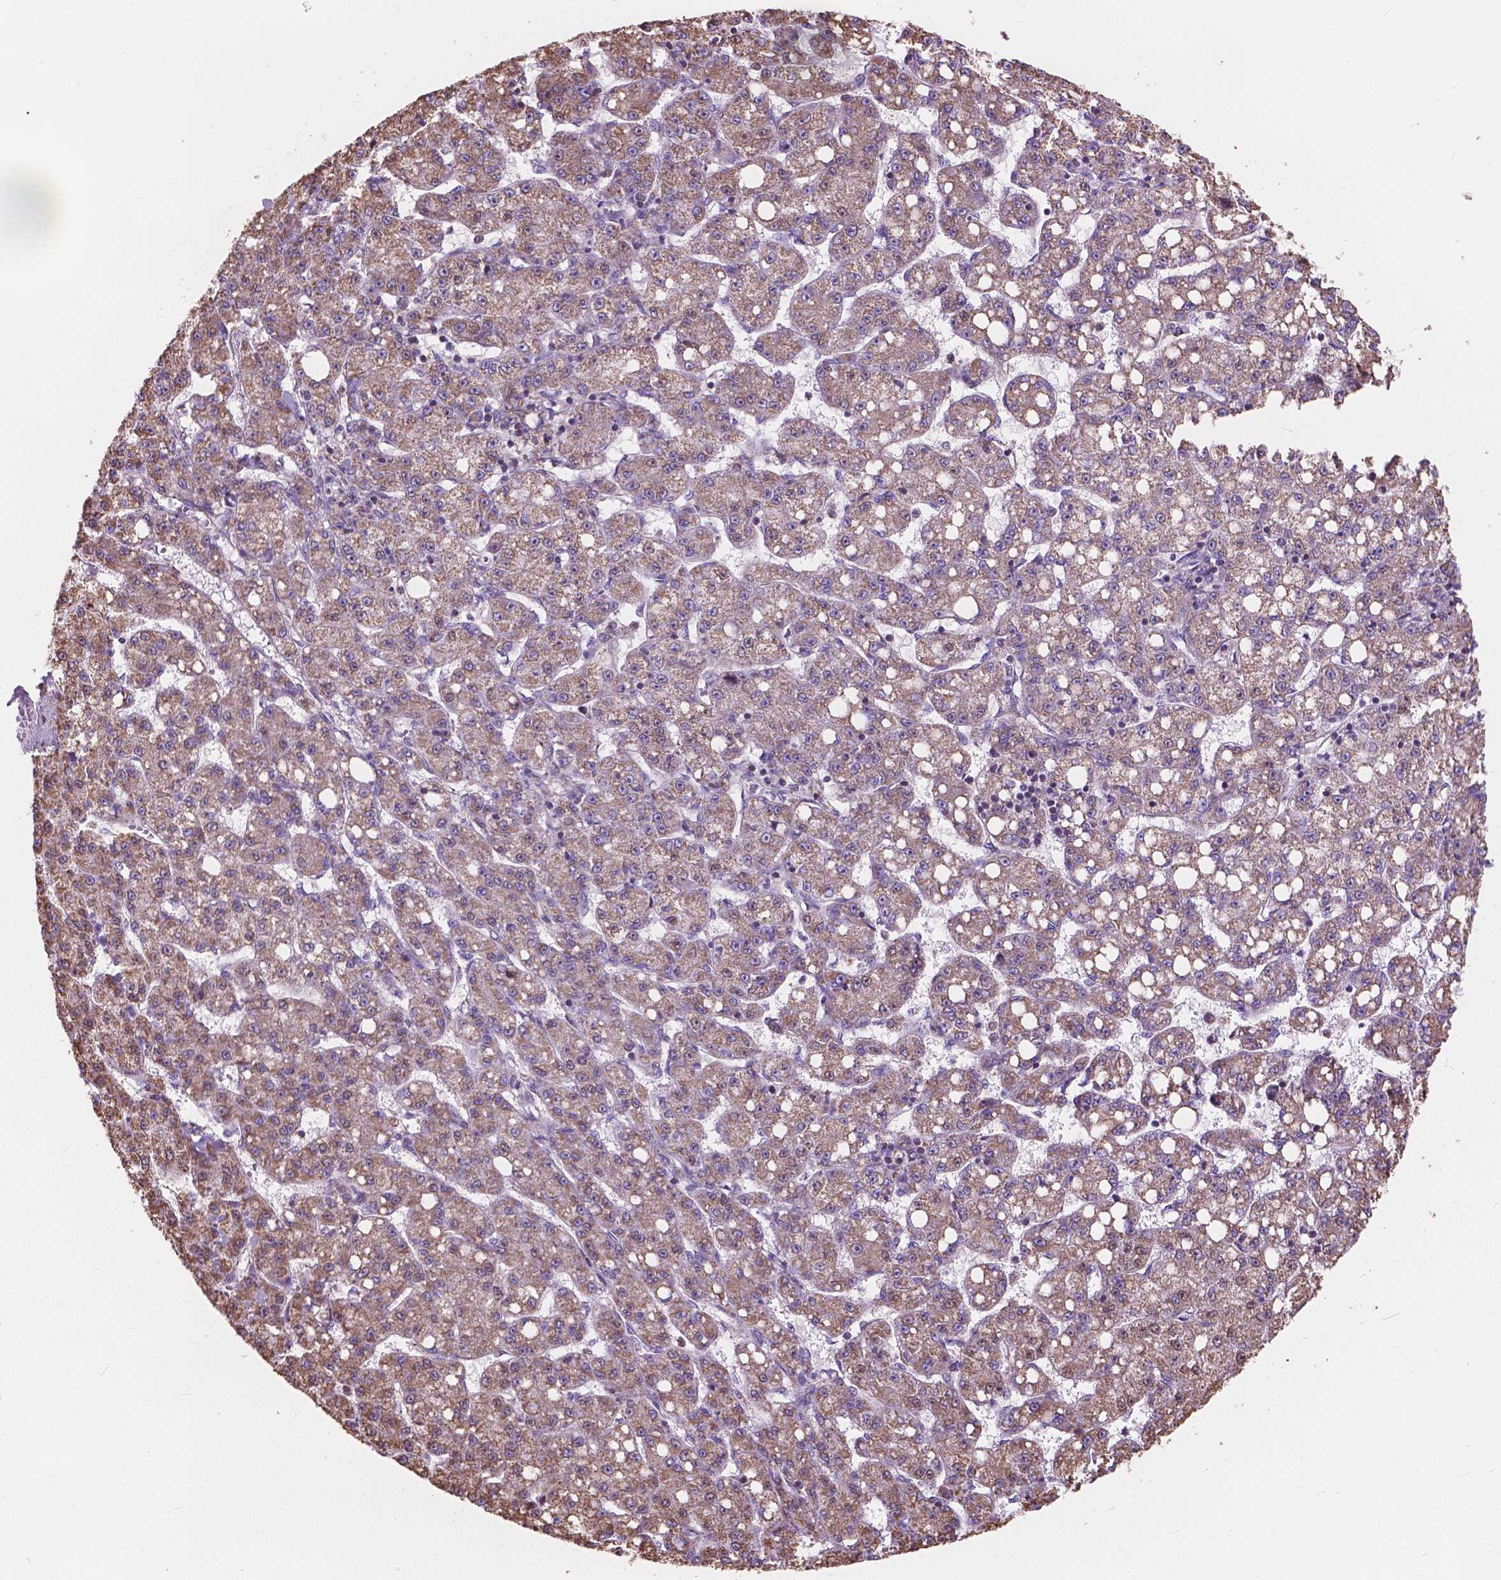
{"staining": {"intensity": "weak", "quantity": ">75%", "location": "cytoplasmic/membranous"}, "tissue": "liver cancer", "cell_type": "Tumor cells", "image_type": "cancer", "snomed": [{"axis": "morphology", "description": "Carcinoma, Hepatocellular, NOS"}, {"axis": "topography", "description": "Liver"}], "caption": "The micrograph reveals immunohistochemical staining of liver hepatocellular carcinoma. There is weak cytoplasmic/membranous expression is identified in approximately >75% of tumor cells.", "gene": "SCOC", "patient": {"sex": "female", "age": 65}}